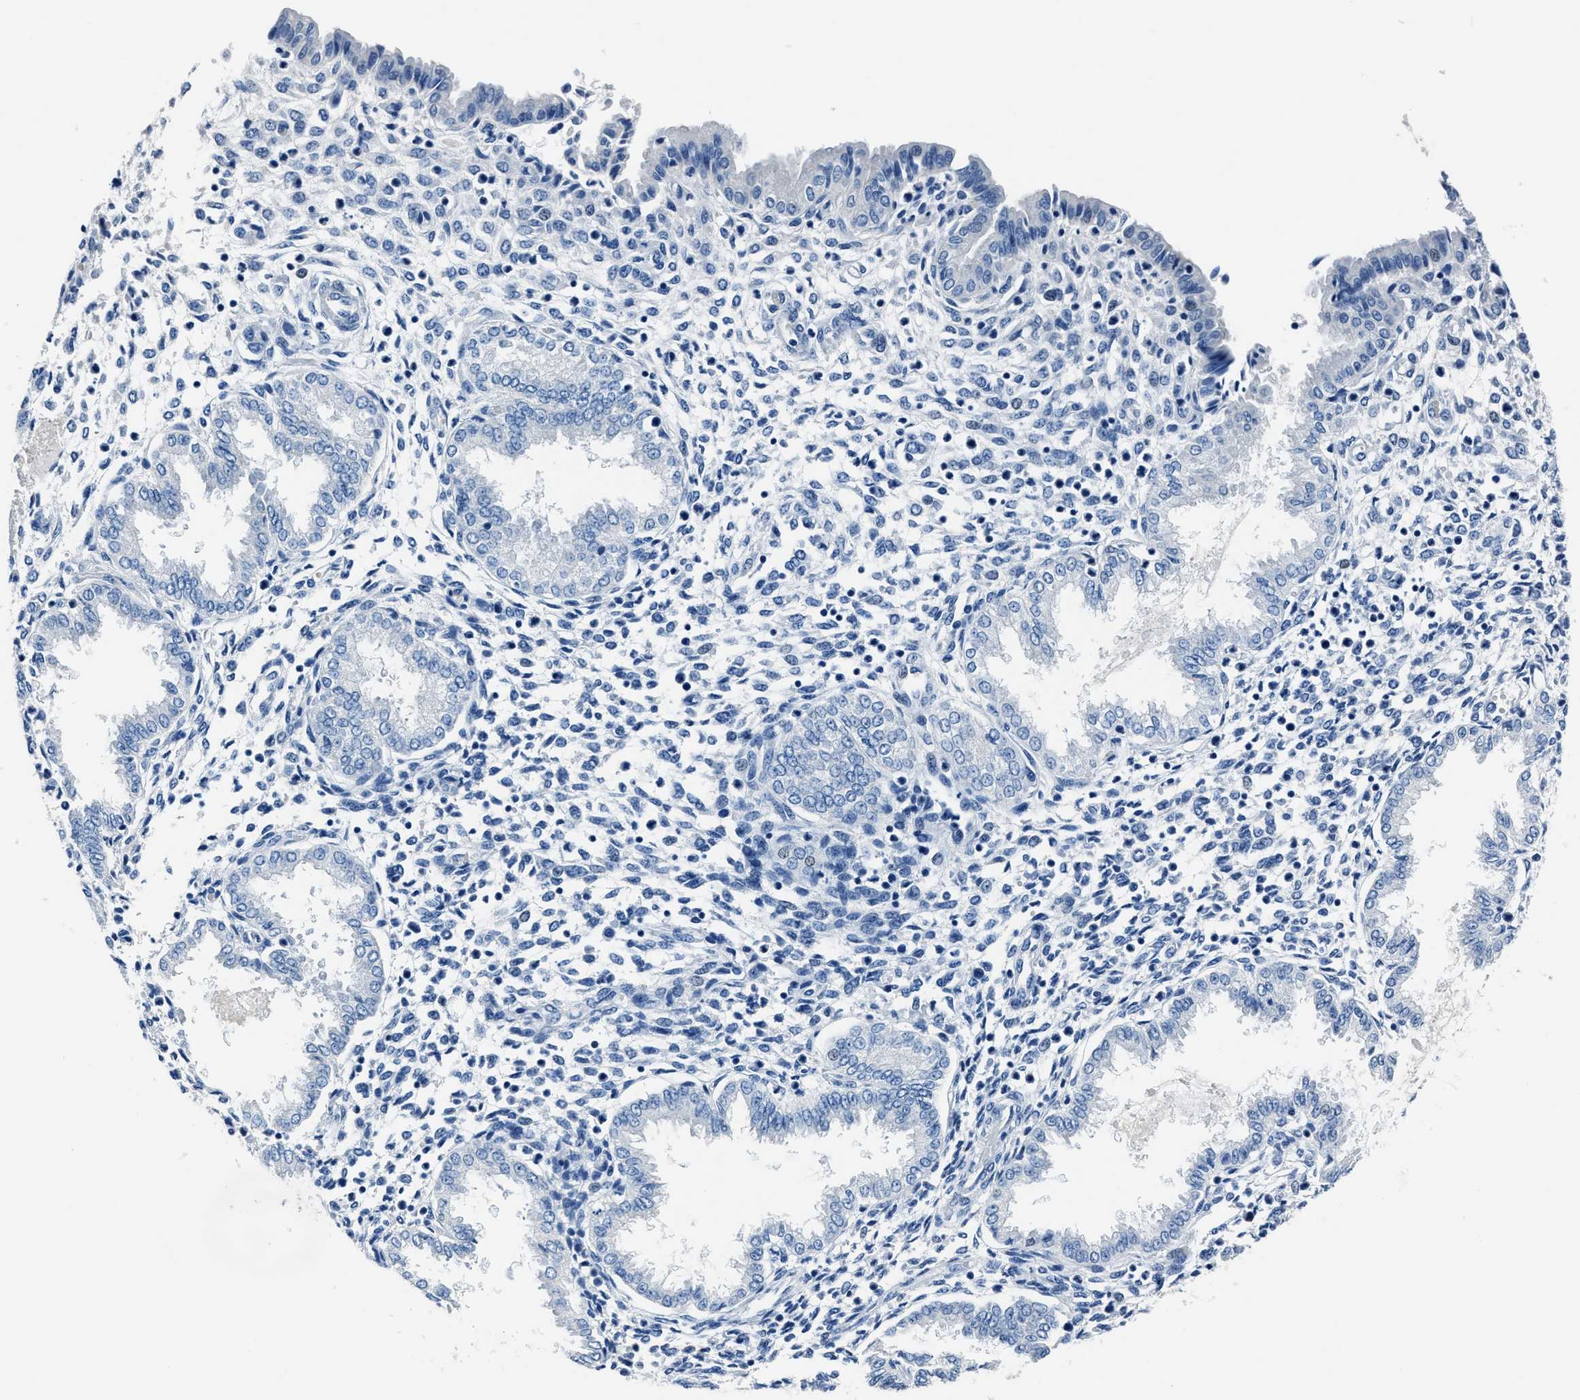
{"staining": {"intensity": "negative", "quantity": "none", "location": "none"}, "tissue": "endometrium", "cell_type": "Cells in endometrial stroma", "image_type": "normal", "snomed": [{"axis": "morphology", "description": "Normal tissue, NOS"}, {"axis": "topography", "description": "Endometrium"}], "caption": "This is an IHC histopathology image of unremarkable human endometrium. There is no expression in cells in endometrial stroma.", "gene": "NACAD", "patient": {"sex": "female", "age": 33}}